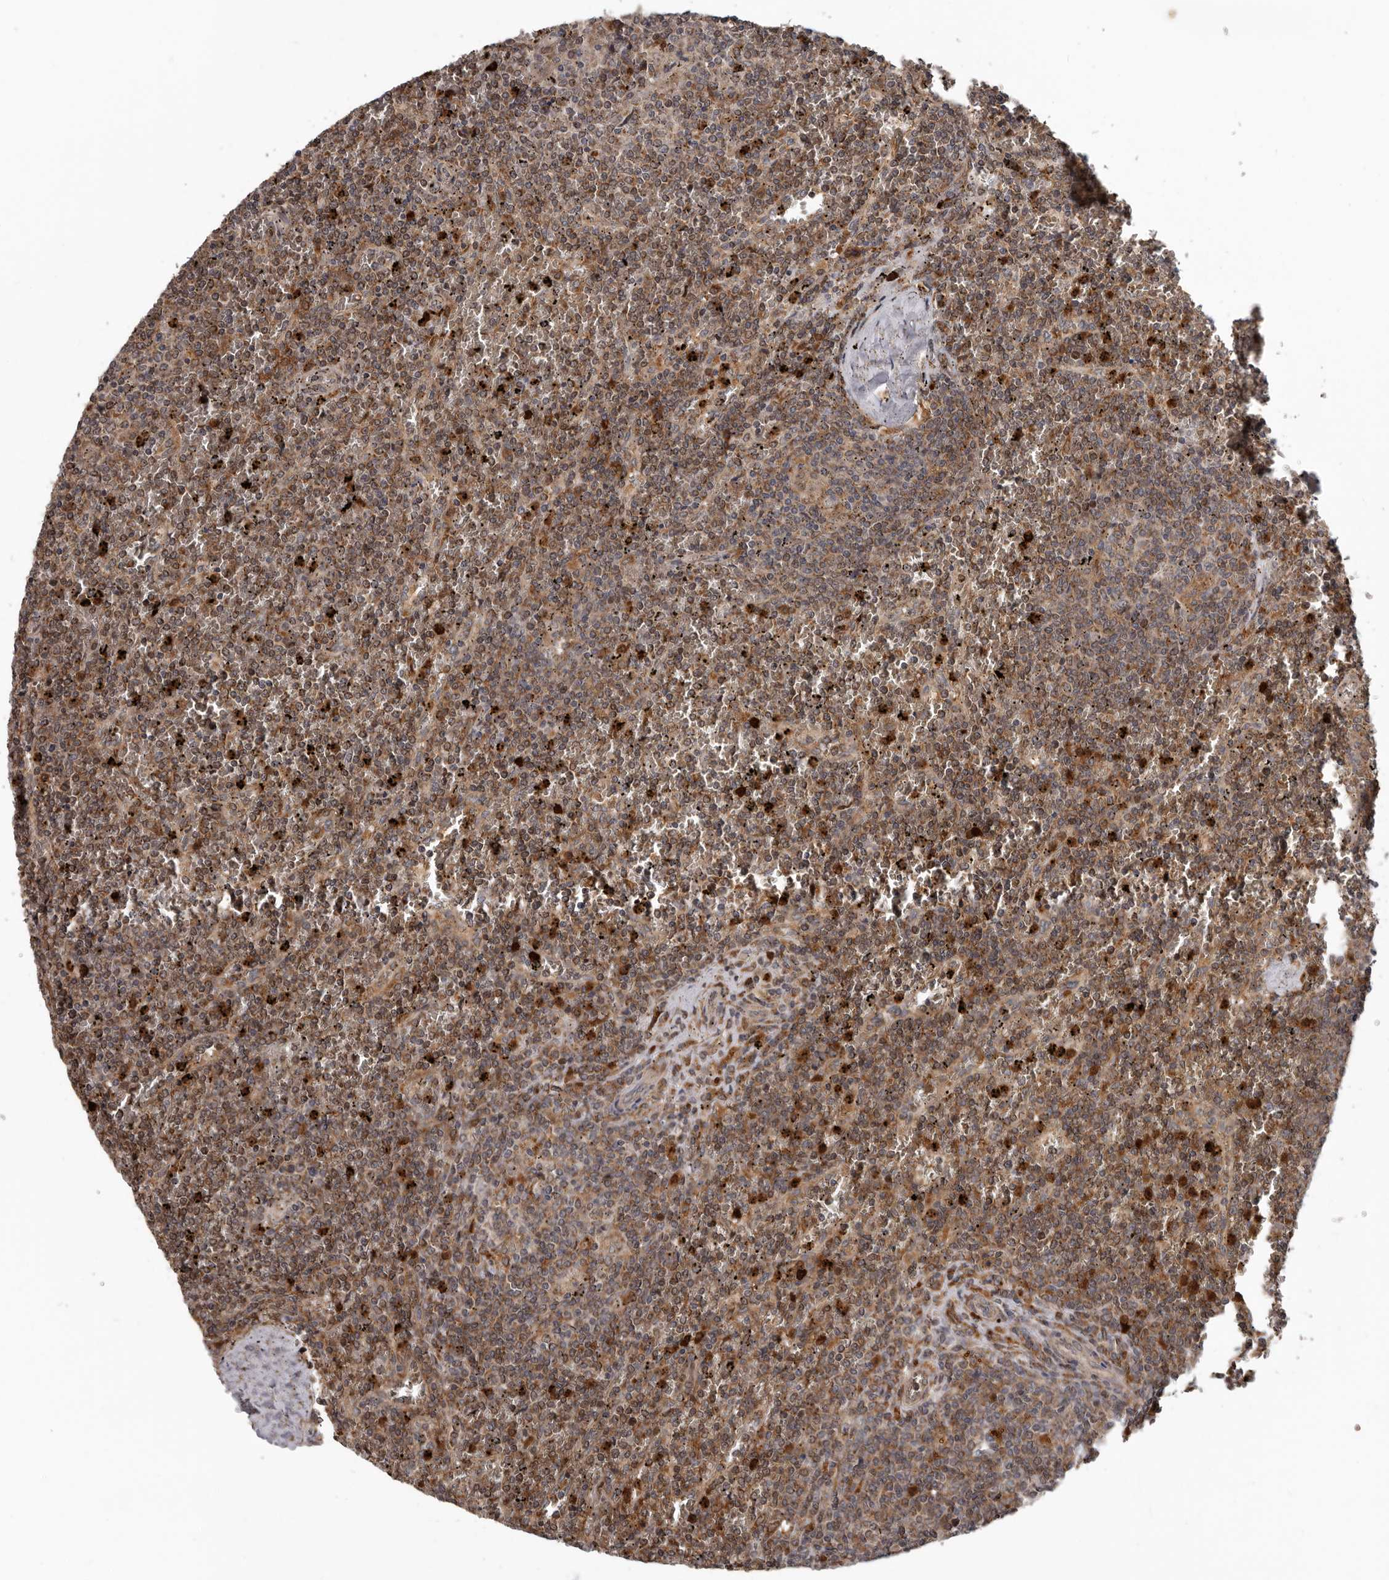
{"staining": {"intensity": "moderate", "quantity": ">75%", "location": "cytoplasmic/membranous"}, "tissue": "lymphoma", "cell_type": "Tumor cells", "image_type": "cancer", "snomed": [{"axis": "morphology", "description": "Malignant lymphoma, non-Hodgkin's type, Low grade"}, {"axis": "topography", "description": "Spleen"}], "caption": "Immunohistochemistry (IHC) of human lymphoma exhibits medium levels of moderate cytoplasmic/membranous staining in about >75% of tumor cells.", "gene": "FGFR4", "patient": {"sex": "female", "age": 19}}